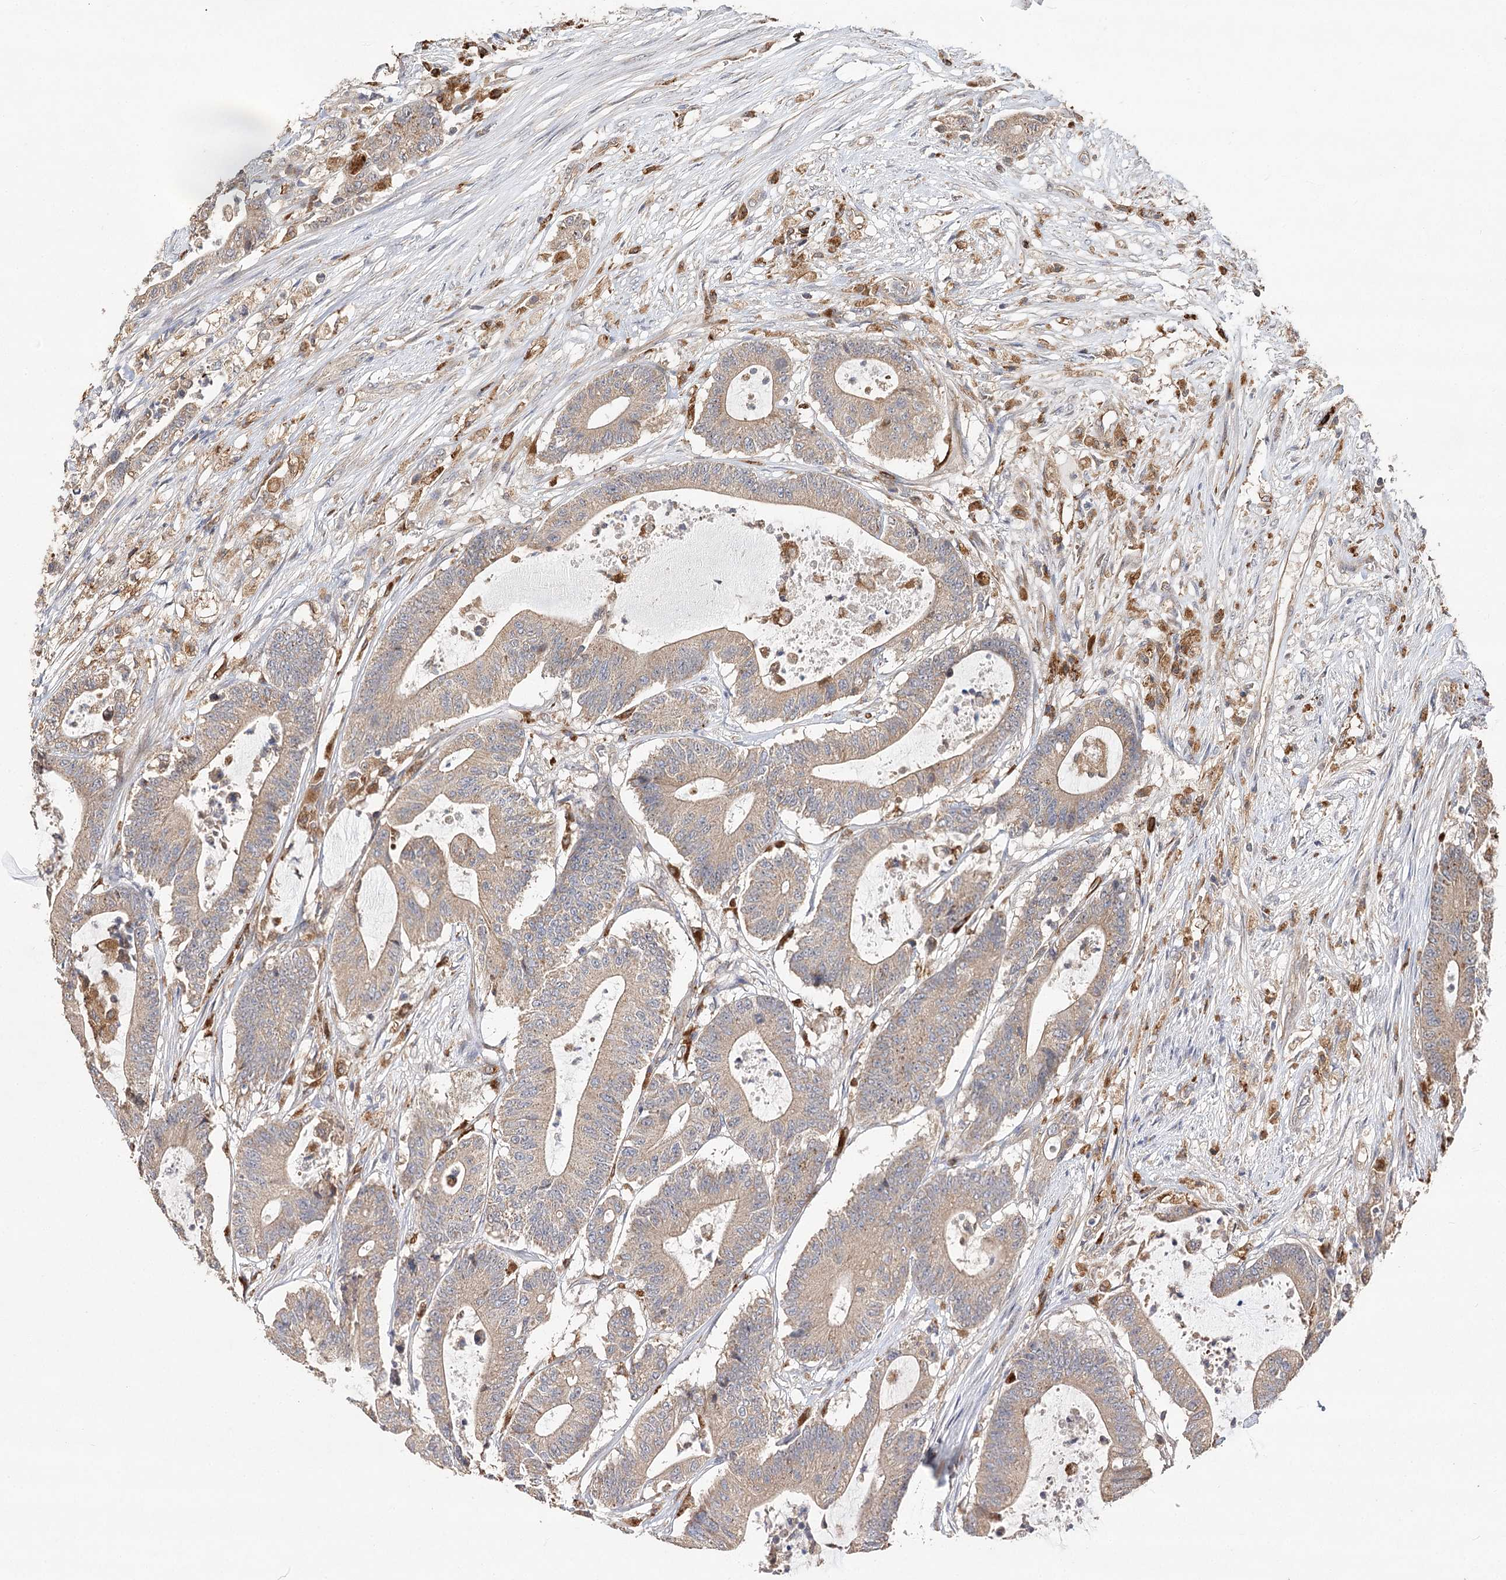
{"staining": {"intensity": "weak", "quantity": ">75%", "location": "cytoplasmic/membranous"}, "tissue": "colorectal cancer", "cell_type": "Tumor cells", "image_type": "cancer", "snomed": [{"axis": "morphology", "description": "Adenocarcinoma, NOS"}, {"axis": "topography", "description": "Colon"}], "caption": "Immunohistochemistry (IHC) of colorectal cancer (adenocarcinoma) displays low levels of weak cytoplasmic/membranous expression in about >75% of tumor cells.", "gene": "DMXL1", "patient": {"sex": "female", "age": 84}}